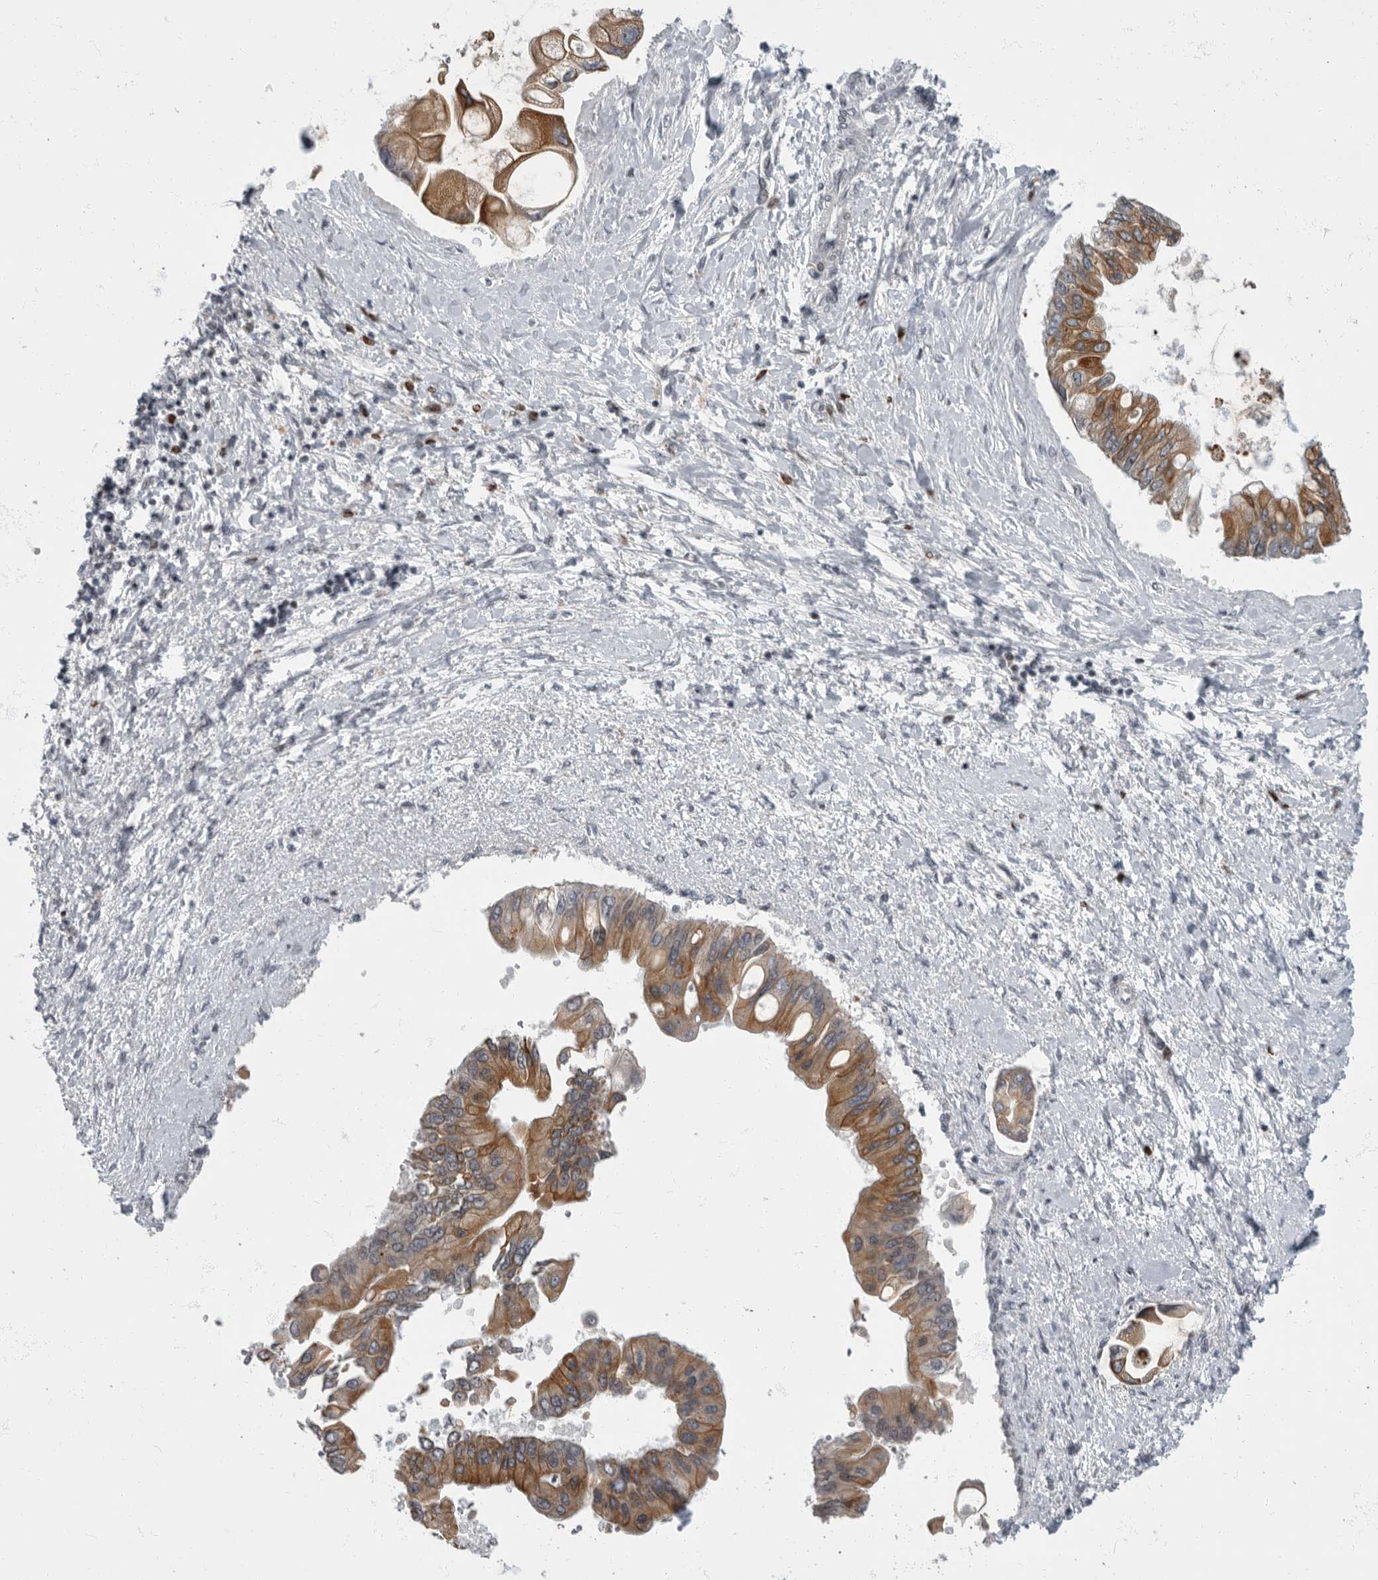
{"staining": {"intensity": "moderate", "quantity": ">75%", "location": "cytoplasmic/membranous"}, "tissue": "liver cancer", "cell_type": "Tumor cells", "image_type": "cancer", "snomed": [{"axis": "morphology", "description": "Cholangiocarcinoma"}, {"axis": "topography", "description": "Liver"}], "caption": "A high-resolution micrograph shows IHC staining of liver cancer, which exhibits moderate cytoplasmic/membranous positivity in approximately >75% of tumor cells. (DAB (3,3'-diaminobenzidine) IHC with brightfield microscopy, high magnification).", "gene": "EVI5", "patient": {"sex": "male", "age": 50}}